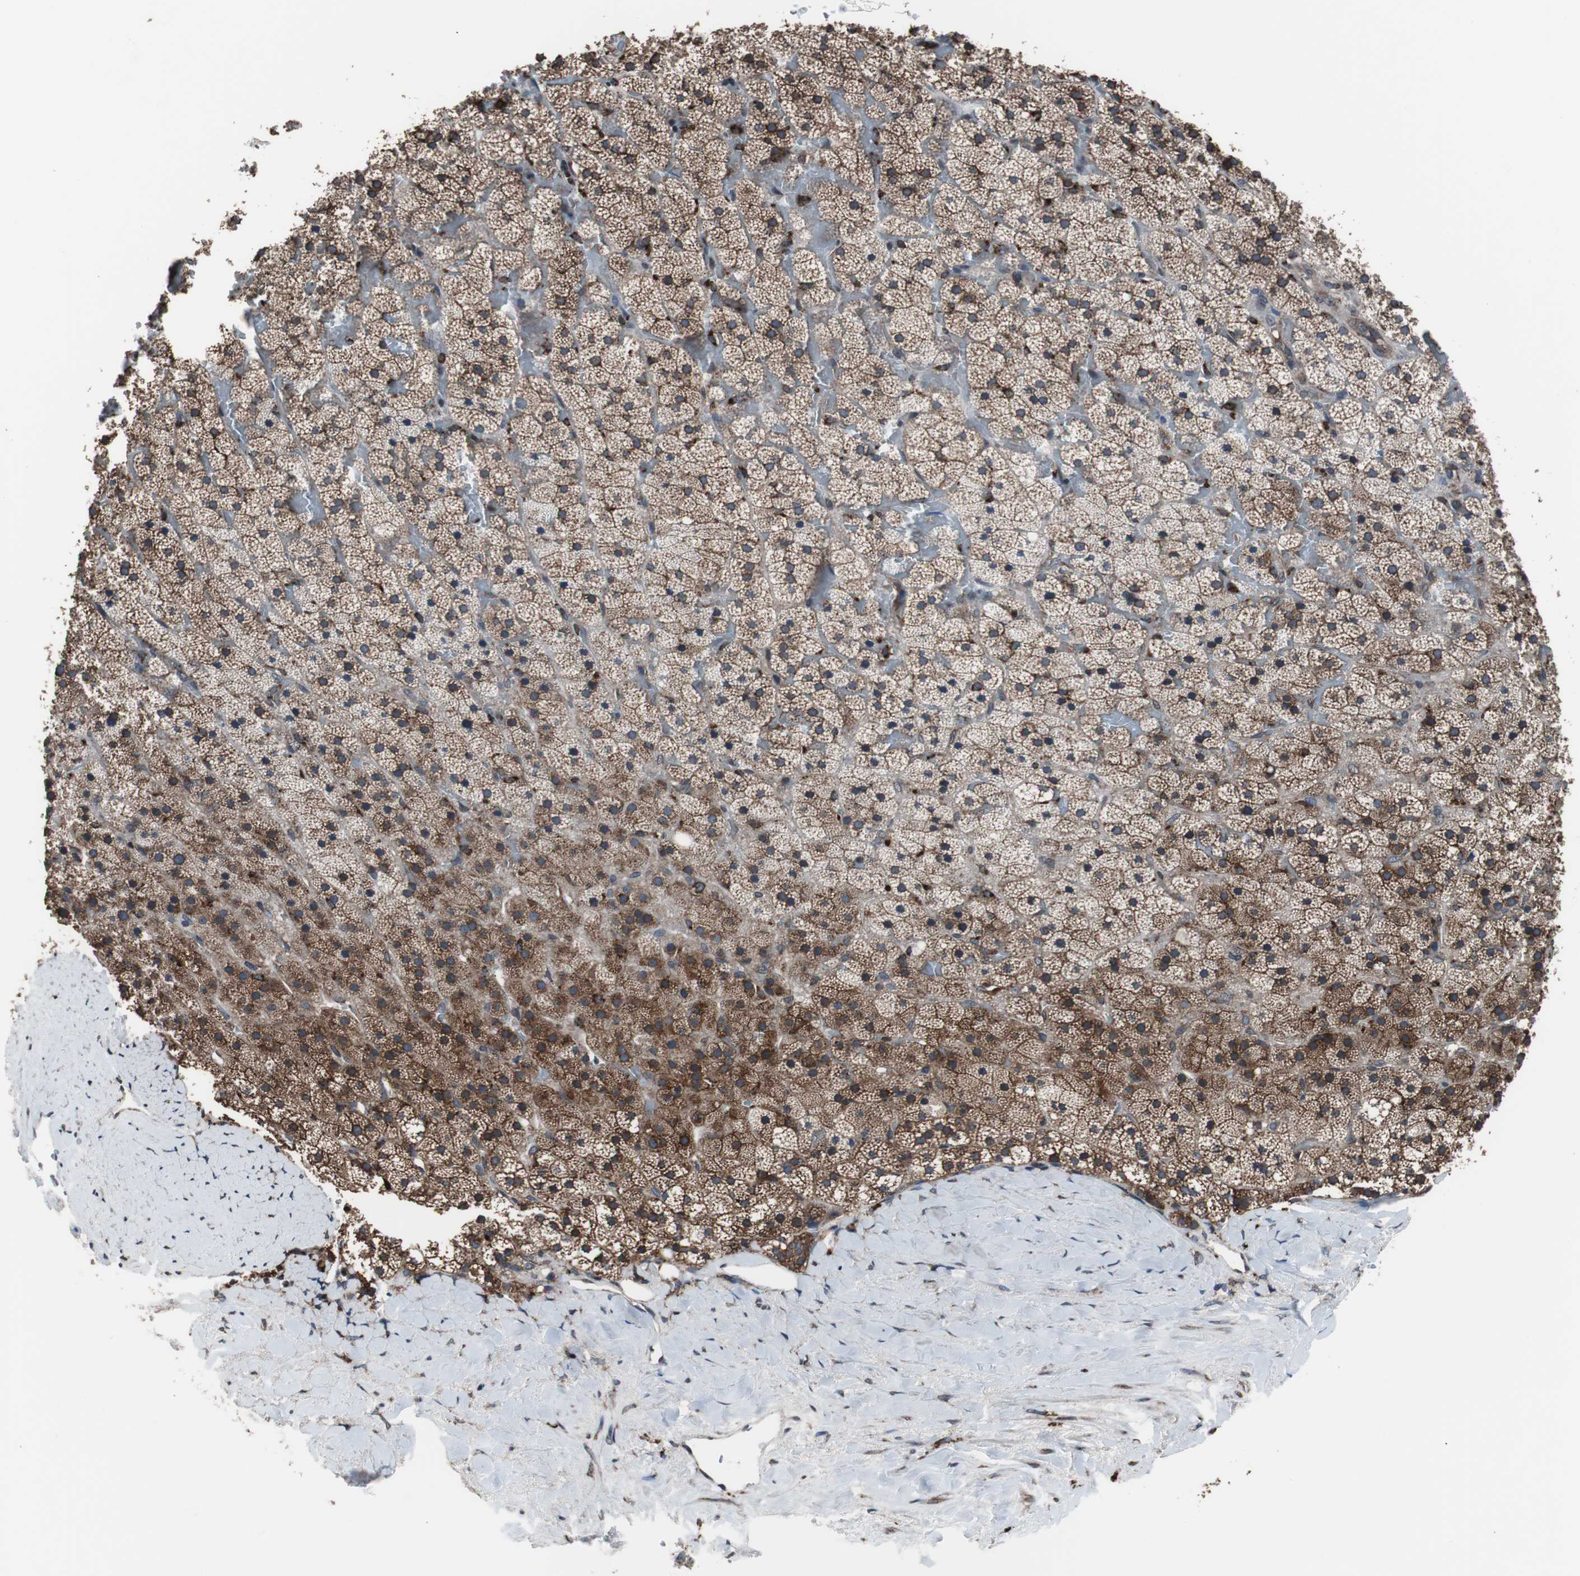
{"staining": {"intensity": "strong", "quantity": ">75%", "location": "cytoplasmic/membranous"}, "tissue": "adrenal gland", "cell_type": "Glandular cells", "image_type": "normal", "snomed": [{"axis": "morphology", "description": "Normal tissue, NOS"}, {"axis": "topography", "description": "Adrenal gland"}], "caption": "This micrograph reveals normal adrenal gland stained with immunohistochemistry (IHC) to label a protein in brown. The cytoplasmic/membranous of glandular cells show strong positivity for the protein. Nuclei are counter-stained blue.", "gene": "USP10", "patient": {"sex": "male", "age": 35}}